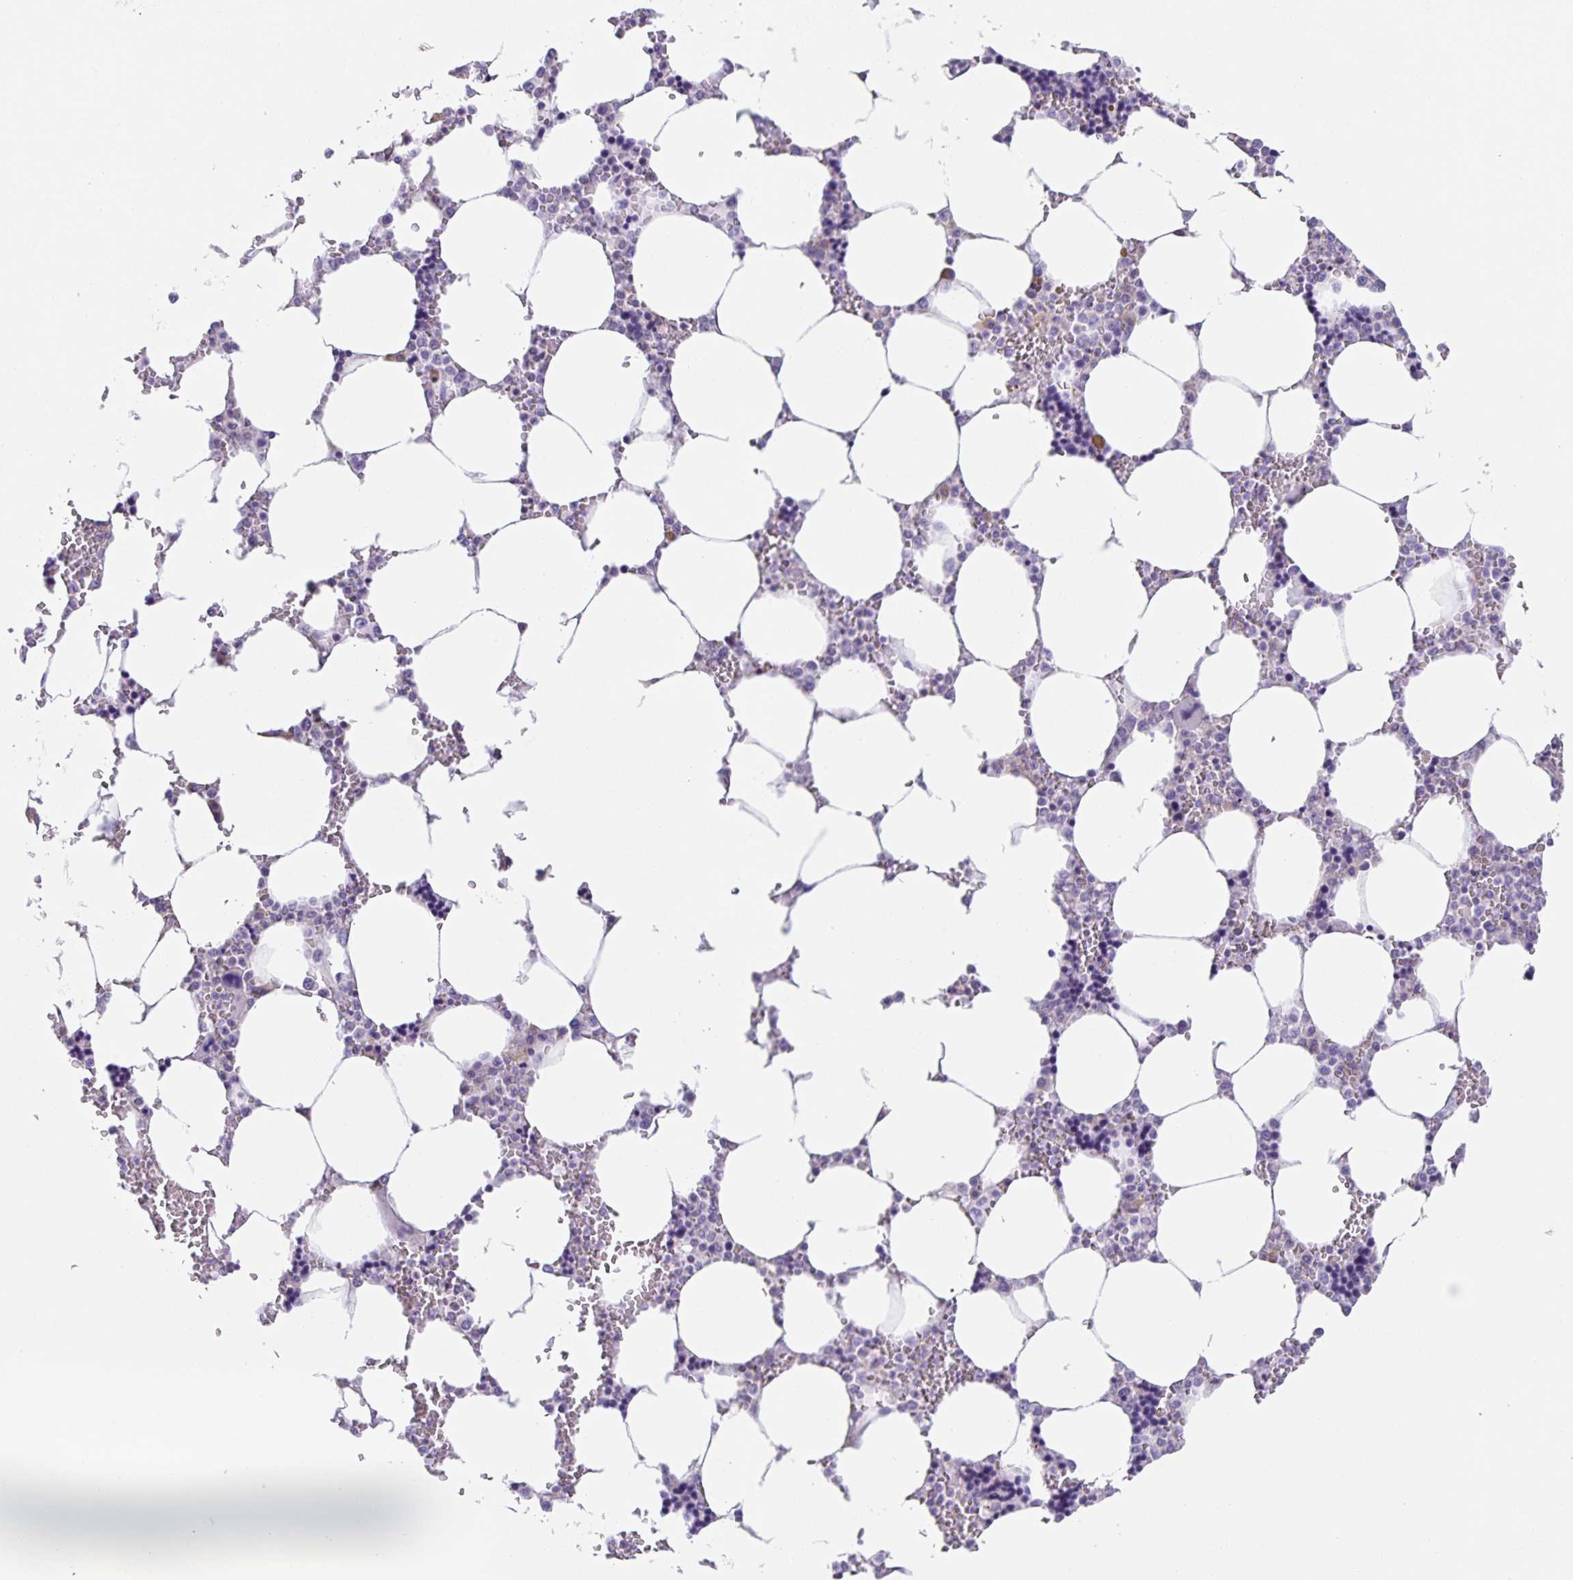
{"staining": {"intensity": "negative", "quantity": "none", "location": "none"}, "tissue": "bone marrow", "cell_type": "Hematopoietic cells", "image_type": "normal", "snomed": [{"axis": "morphology", "description": "Normal tissue, NOS"}, {"axis": "topography", "description": "Bone marrow"}], "caption": "Immunohistochemistry photomicrograph of normal bone marrow: bone marrow stained with DAB (3,3'-diaminobenzidine) exhibits no significant protein staining in hematopoietic cells. (Stains: DAB (3,3'-diaminobenzidine) IHC with hematoxylin counter stain, Microscopy: brightfield microscopy at high magnification).", "gene": "PRR36", "patient": {"sex": "male", "age": 64}}